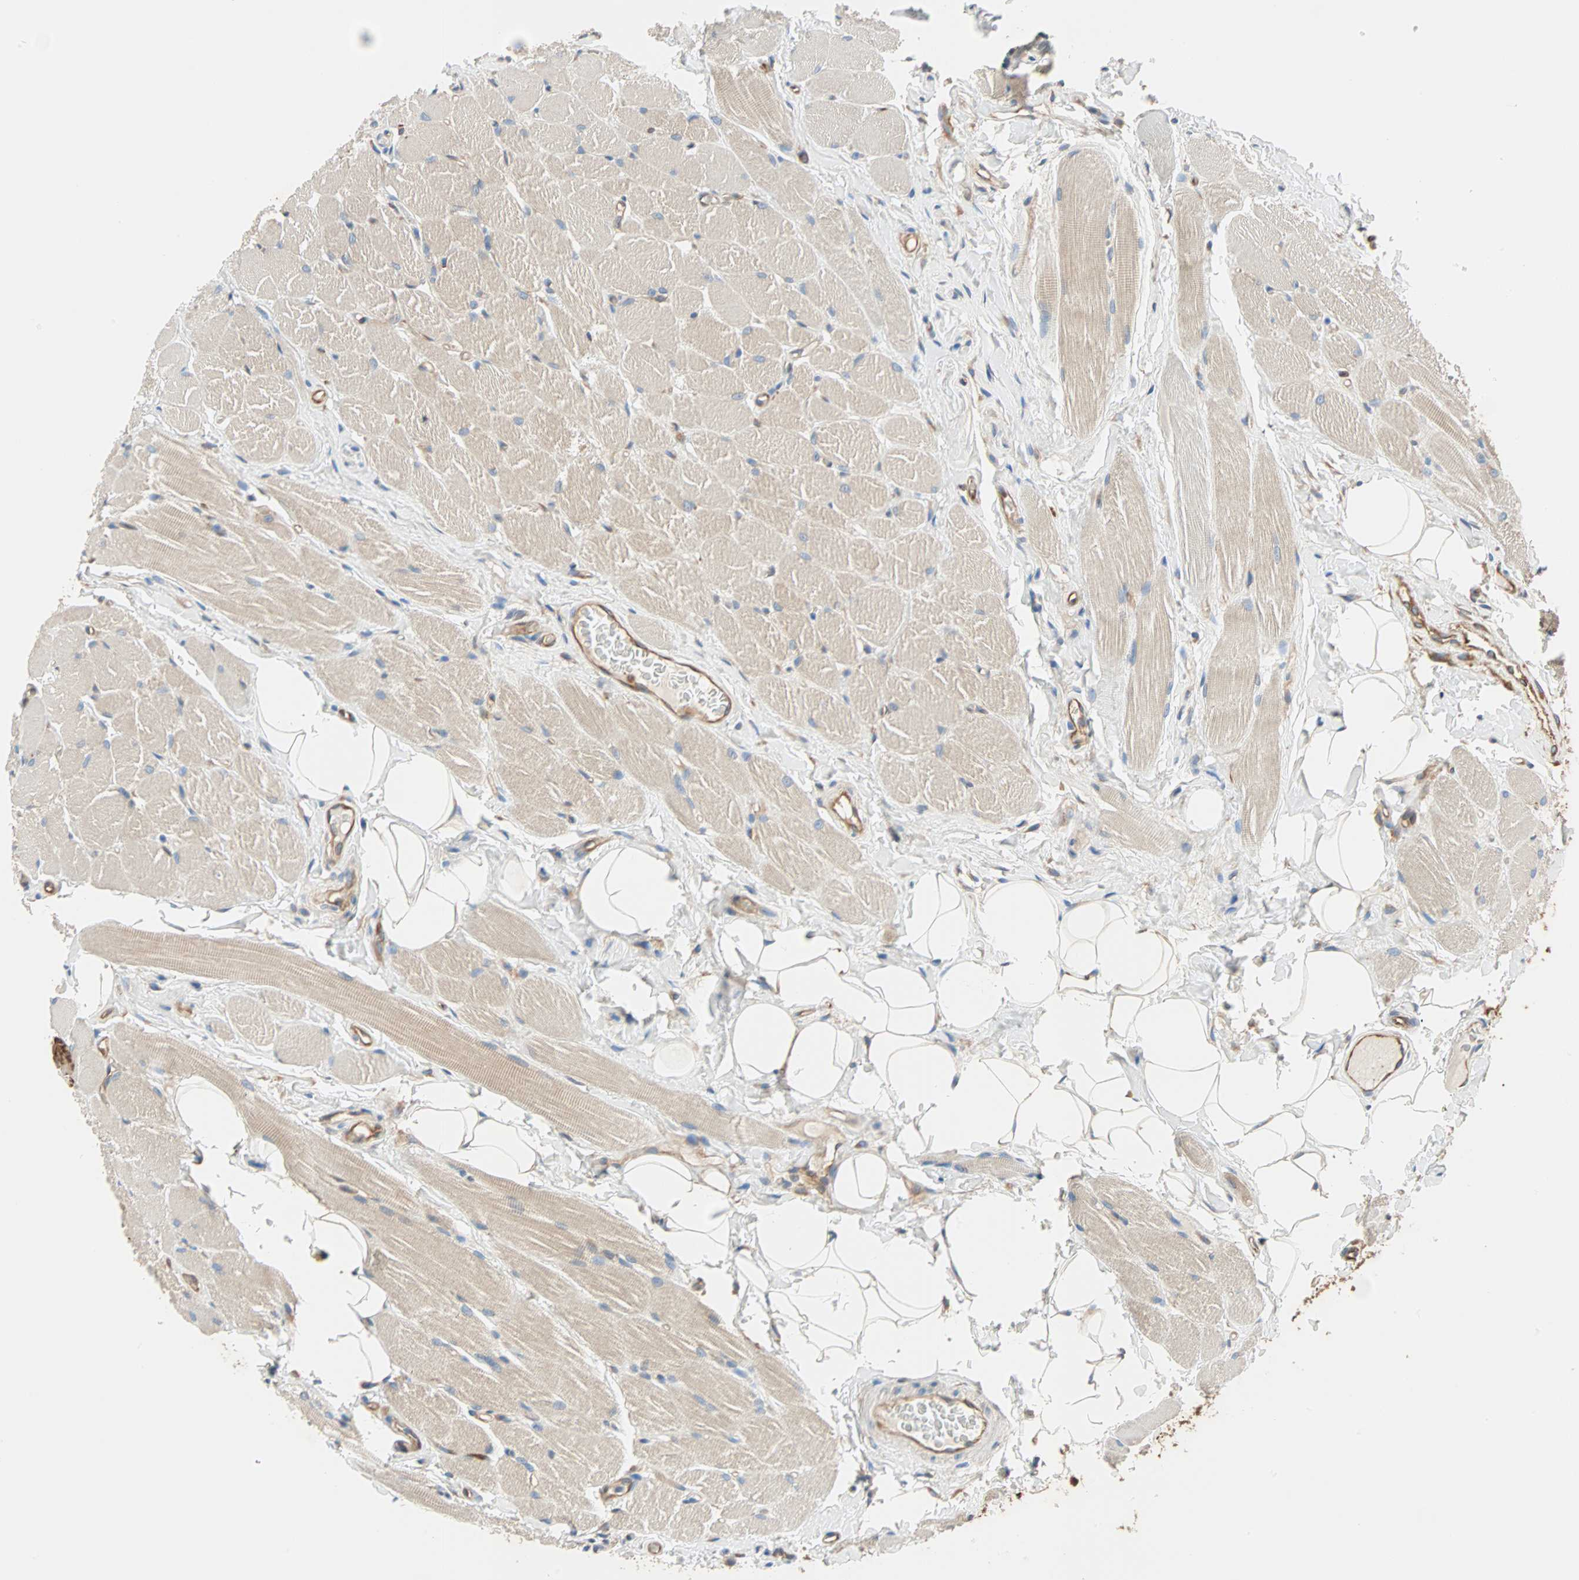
{"staining": {"intensity": "strong", "quantity": ">75%", "location": "cytoplasmic/membranous"}, "tissue": "oral mucosa", "cell_type": "Squamous epithelial cells", "image_type": "normal", "snomed": [{"axis": "morphology", "description": "Normal tissue, NOS"}, {"axis": "topography", "description": "Oral tissue"}], "caption": "Immunohistochemical staining of normal oral mucosa reveals strong cytoplasmic/membranous protein positivity in about >75% of squamous epithelial cells.", "gene": "EEF2", "patient": {"sex": "male", "age": 54}}